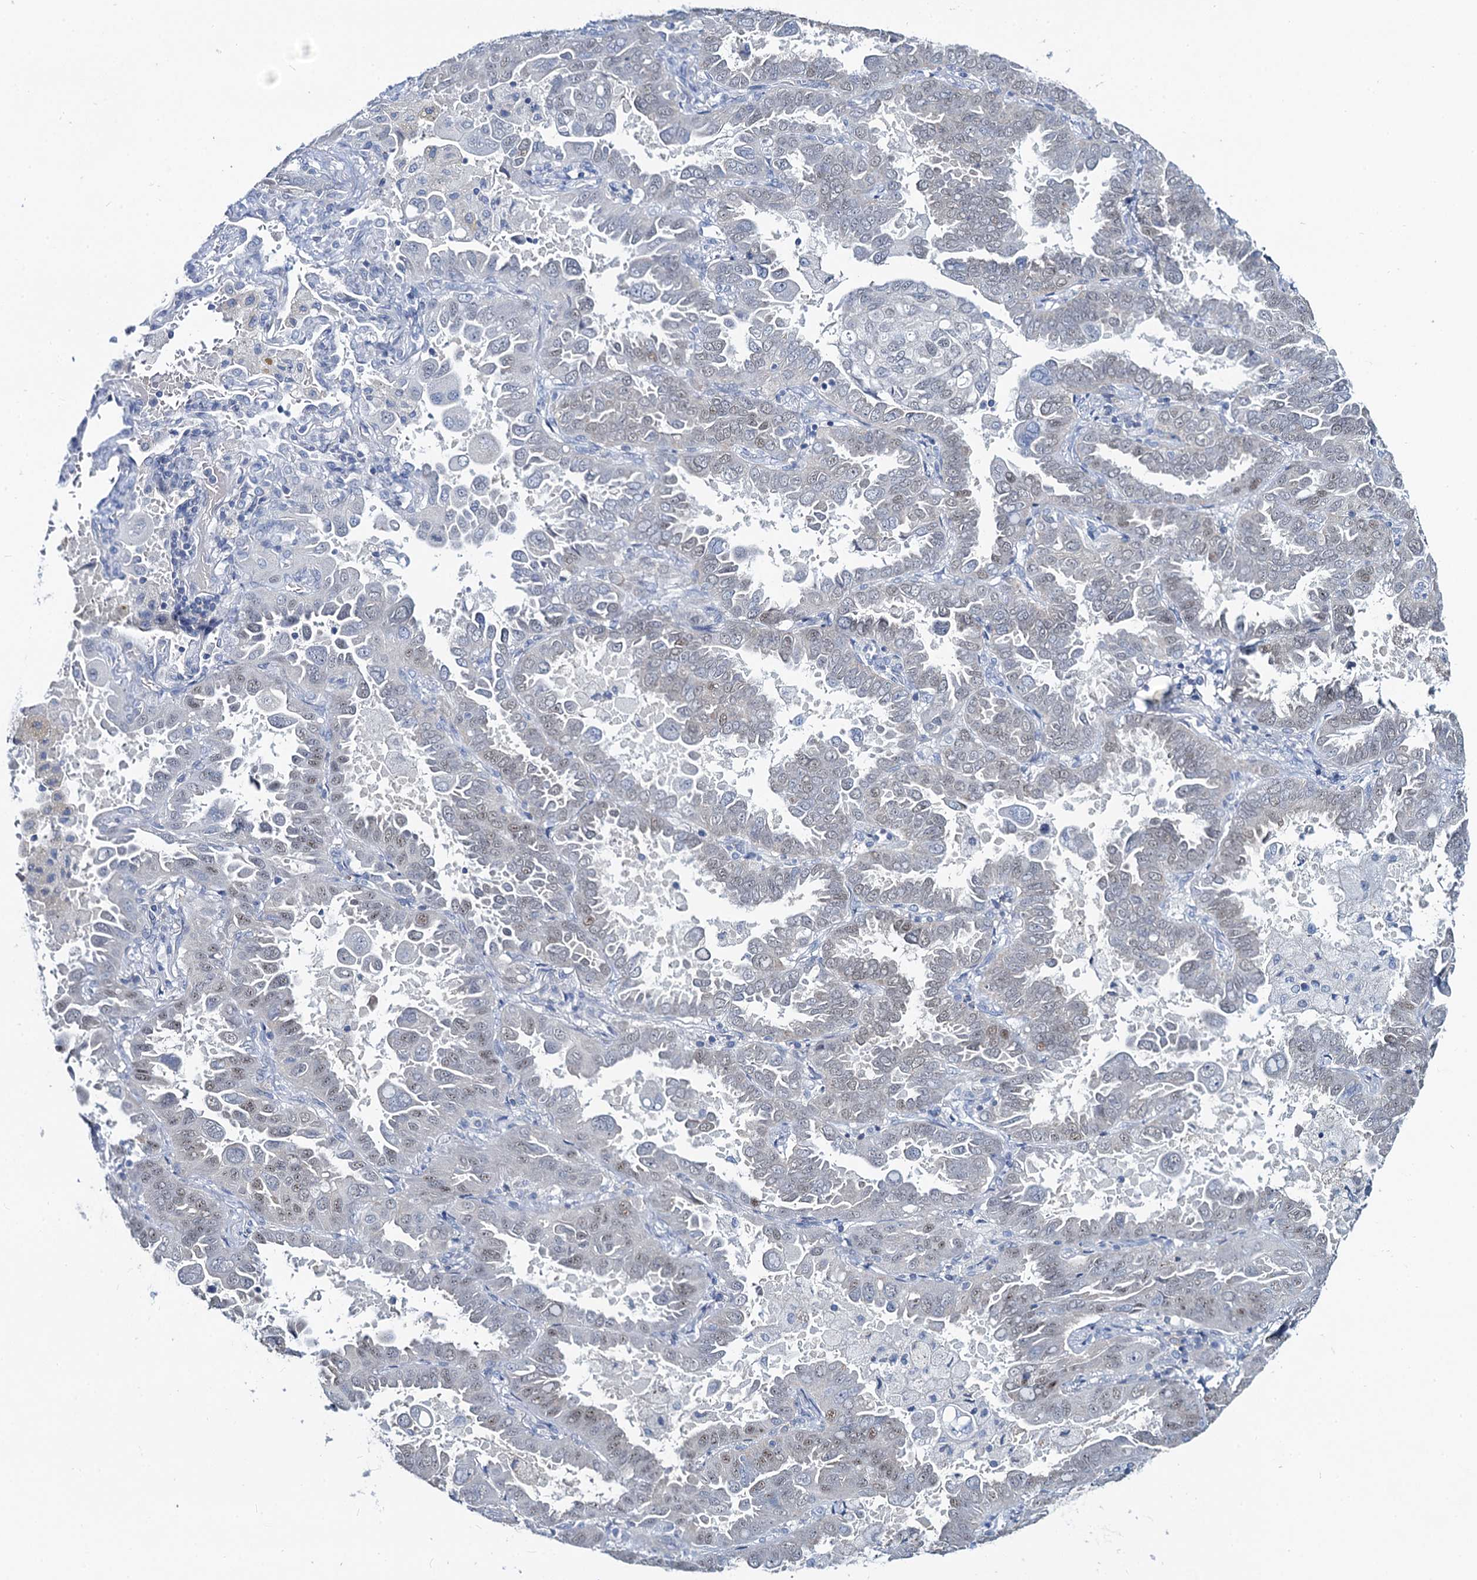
{"staining": {"intensity": "weak", "quantity": "<25%", "location": "nuclear"}, "tissue": "lung cancer", "cell_type": "Tumor cells", "image_type": "cancer", "snomed": [{"axis": "morphology", "description": "Adenocarcinoma, NOS"}, {"axis": "topography", "description": "Lung"}], "caption": "The micrograph demonstrates no significant expression in tumor cells of adenocarcinoma (lung). (Brightfield microscopy of DAB immunohistochemistry (IHC) at high magnification).", "gene": "TOX3", "patient": {"sex": "male", "age": 64}}